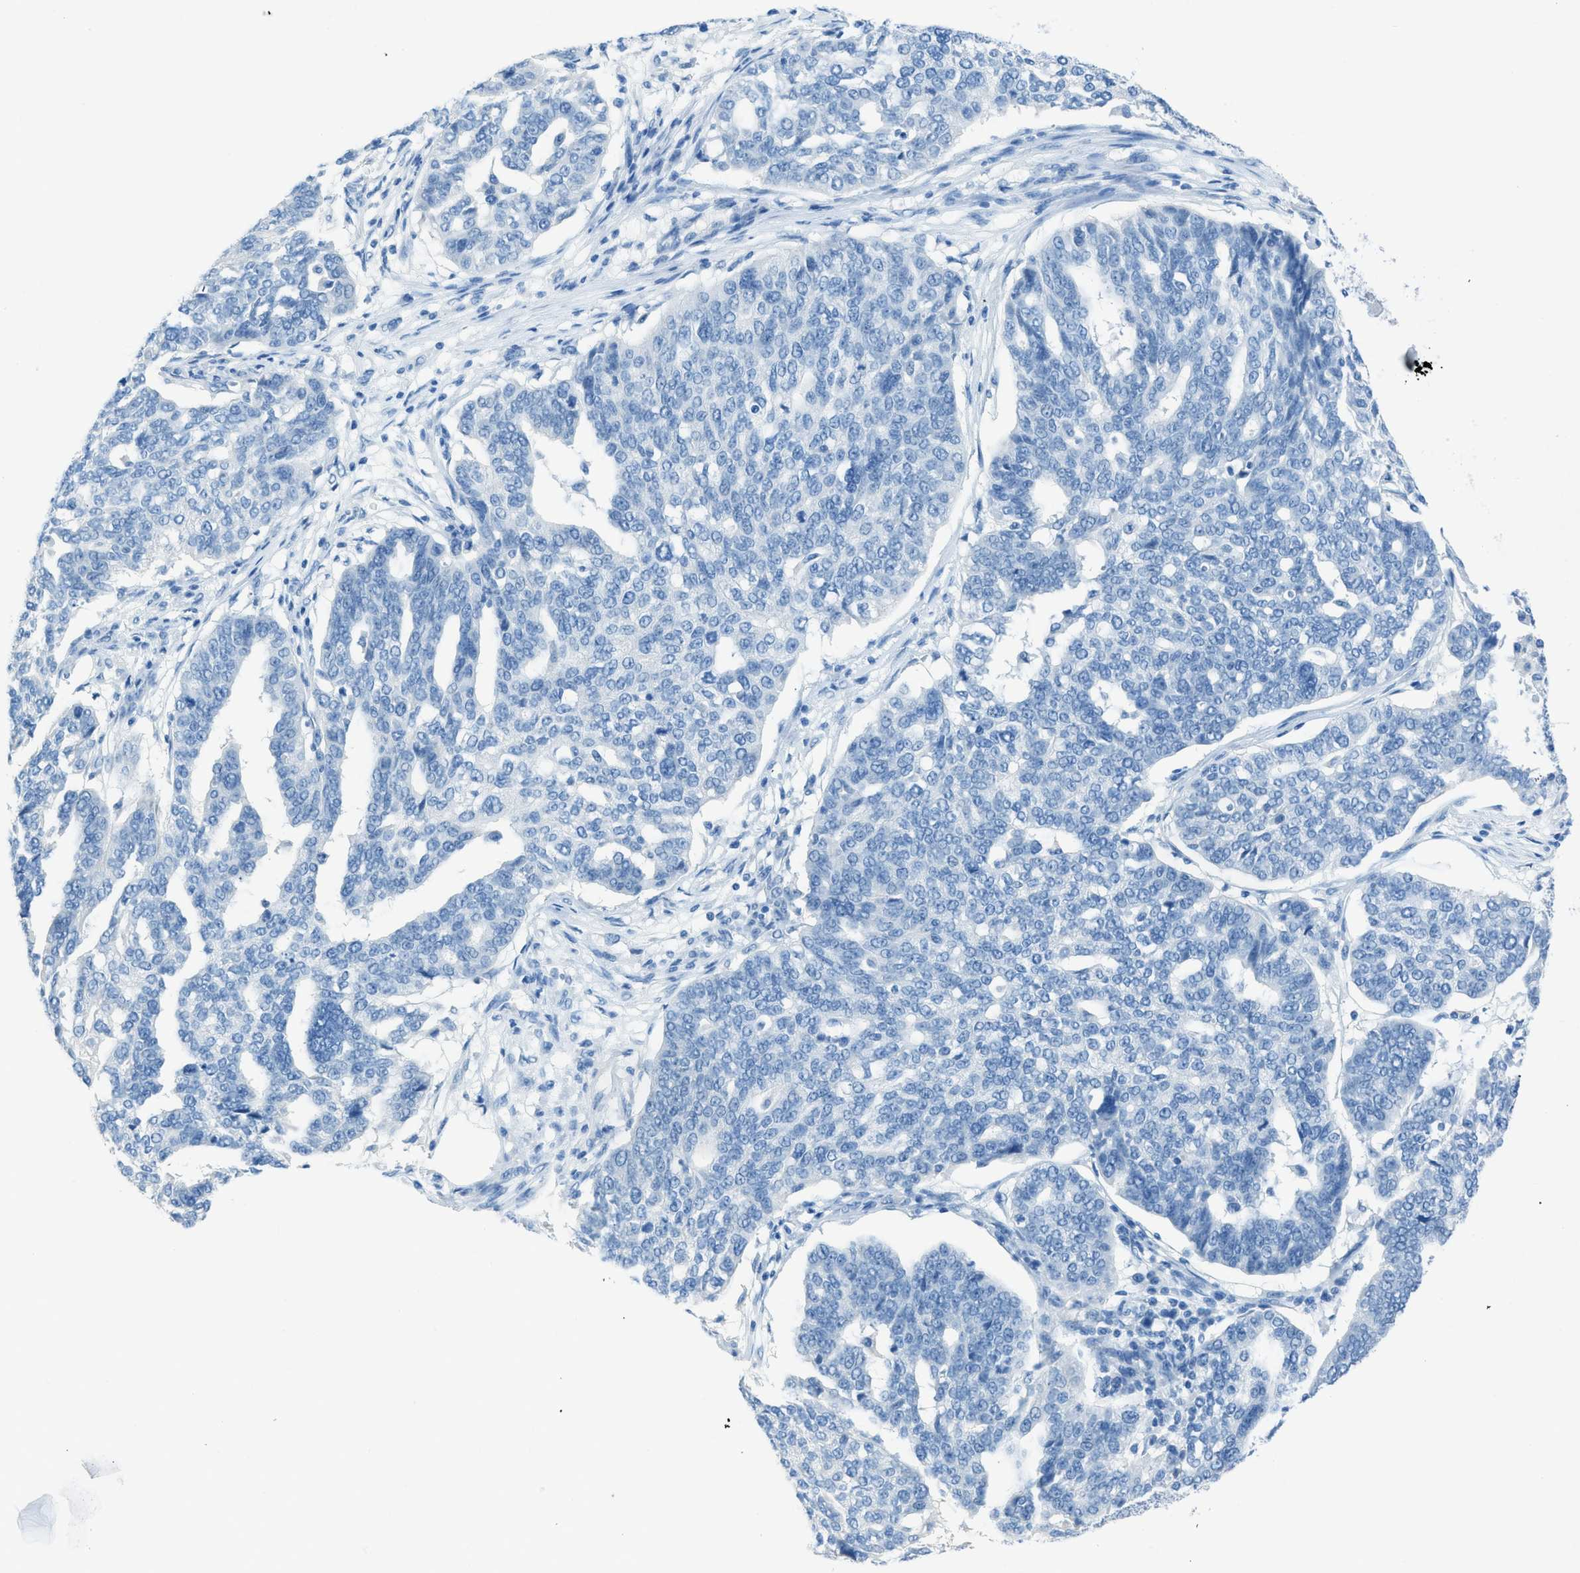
{"staining": {"intensity": "negative", "quantity": "none", "location": "none"}, "tissue": "ovarian cancer", "cell_type": "Tumor cells", "image_type": "cancer", "snomed": [{"axis": "morphology", "description": "Cystadenocarcinoma, serous, NOS"}, {"axis": "topography", "description": "Ovary"}], "caption": "Tumor cells show no significant protein positivity in ovarian cancer.", "gene": "ACAN", "patient": {"sex": "female", "age": 59}}